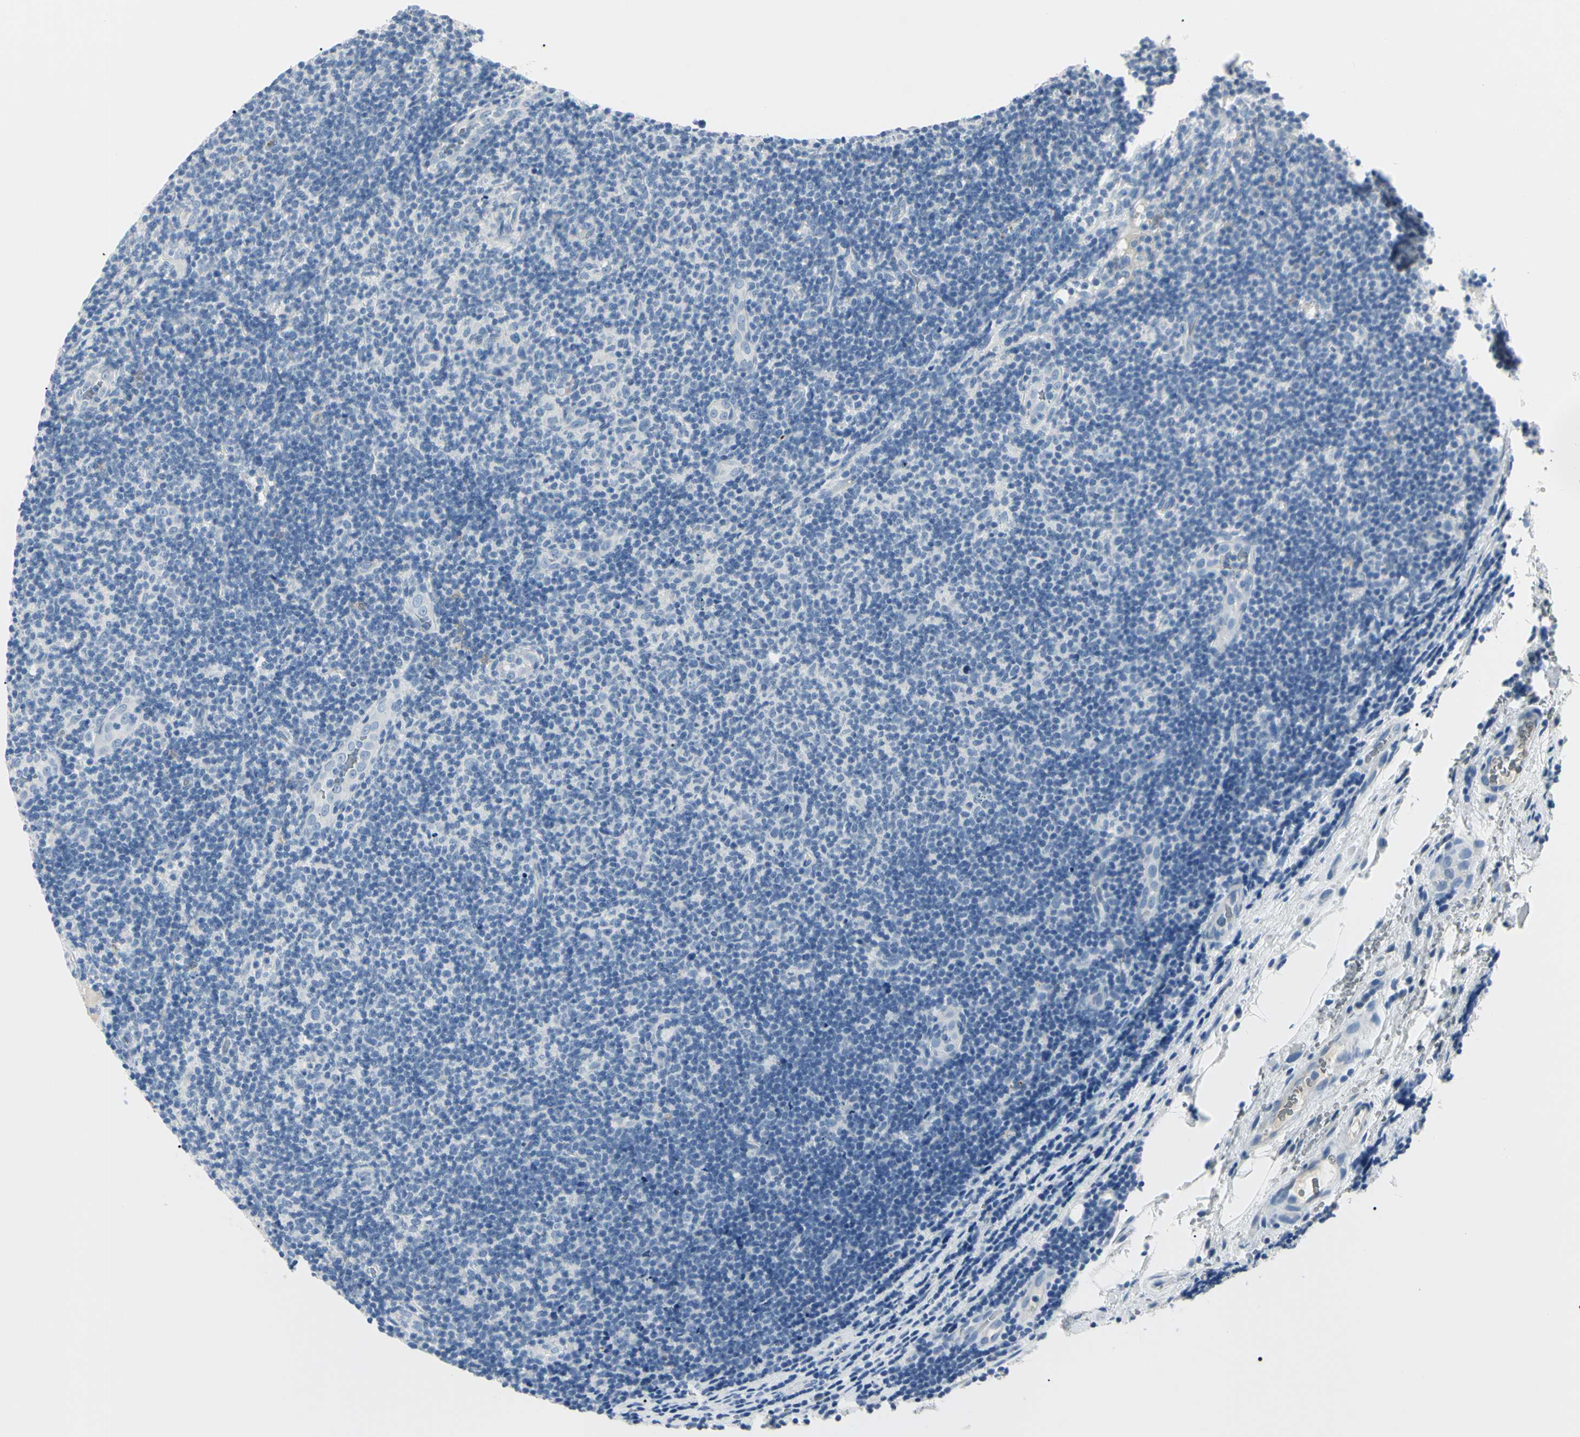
{"staining": {"intensity": "negative", "quantity": "none", "location": "none"}, "tissue": "lymphoma", "cell_type": "Tumor cells", "image_type": "cancer", "snomed": [{"axis": "morphology", "description": "Malignant lymphoma, non-Hodgkin's type, Low grade"}, {"axis": "topography", "description": "Lymph node"}], "caption": "DAB immunohistochemical staining of human lymphoma shows no significant expression in tumor cells.", "gene": "CA2", "patient": {"sex": "male", "age": 83}}